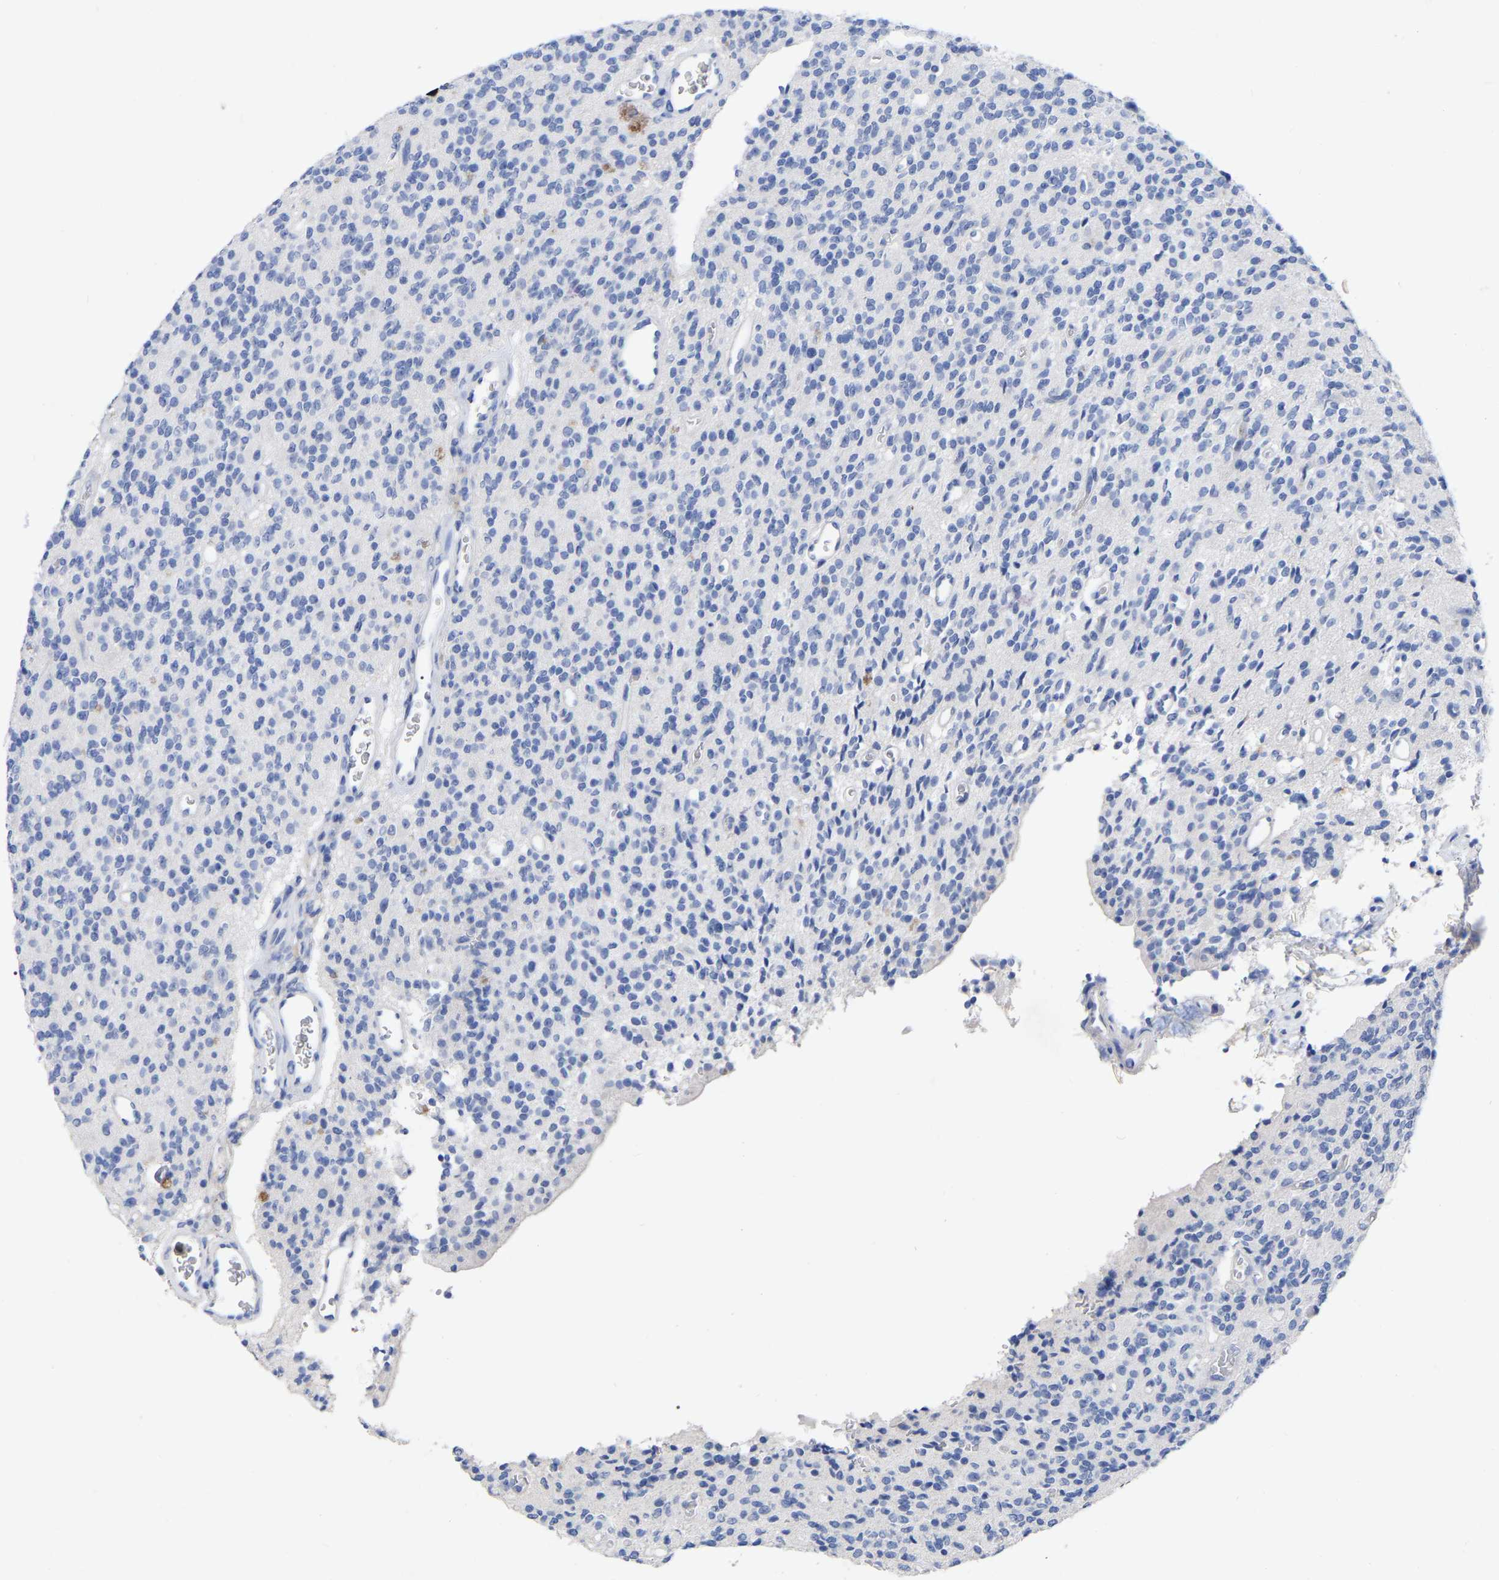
{"staining": {"intensity": "negative", "quantity": "none", "location": "none"}, "tissue": "glioma", "cell_type": "Tumor cells", "image_type": "cancer", "snomed": [{"axis": "morphology", "description": "Glioma, malignant, High grade"}, {"axis": "topography", "description": "Brain"}], "caption": "IHC histopathology image of human glioma stained for a protein (brown), which displays no positivity in tumor cells.", "gene": "ANXA13", "patient": {"sex": "male", "age": 34}}